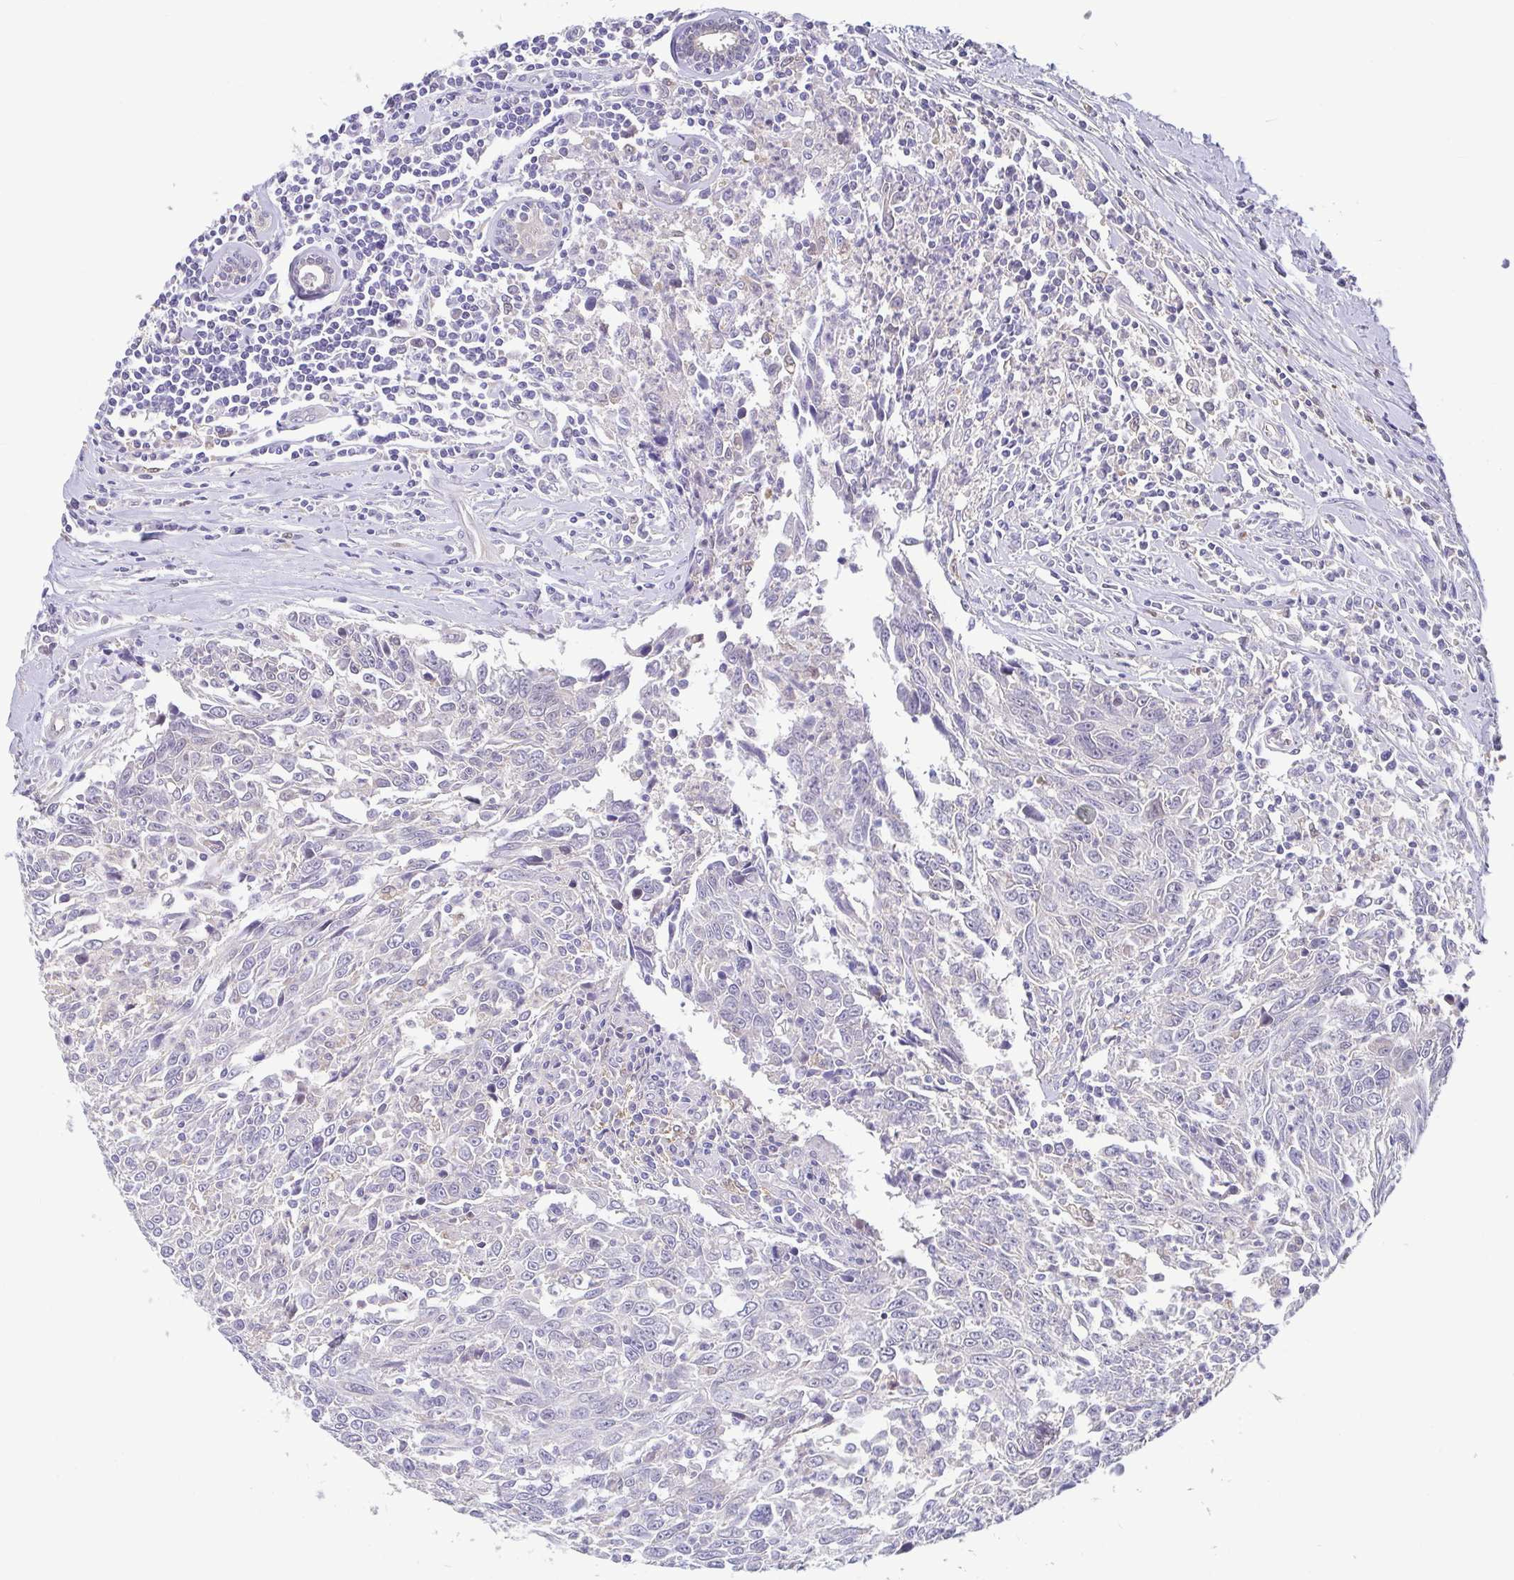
{"staining": {"intensity": "negative", "quantity": "none", "location": "none"}, "tissue": "breast cancer", "cell_type": "Tumor cells", "image_type": "cancer", "snomed": [{"axis": "morphology", "description": "Duct carcinoma"}, {"axis": "topography", "description": "Breast"}], "caption": "Immunohistochemistry image of neoplastic tissue: human breast cancer (infiltrating ductal carcinoma) stained with DAB (3,3'-diaminobenzidine) demonstrates no significant protein staining in tumor cells.", "gene": "IDH1", "patient": {"sex": "female", "age": 50}}